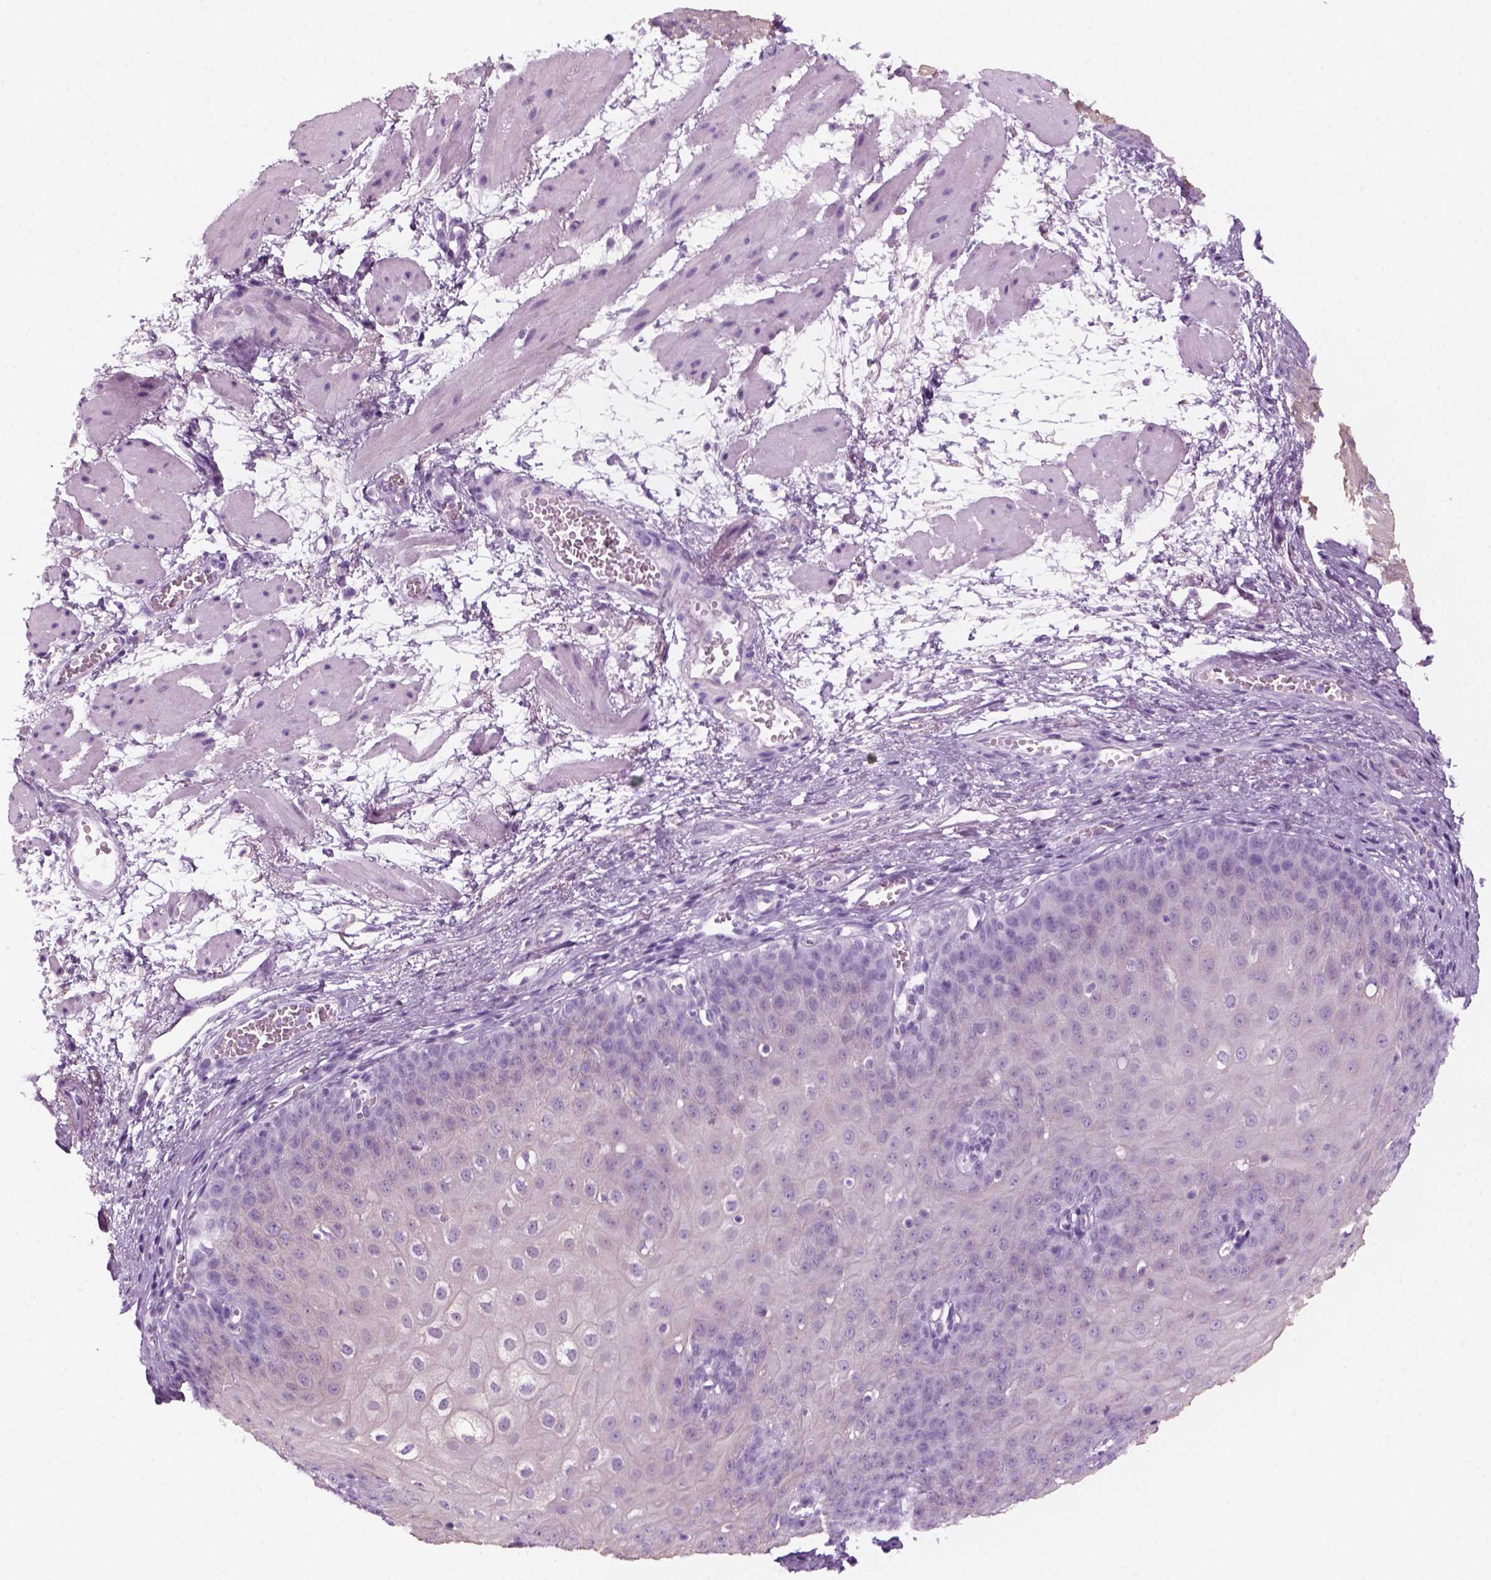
{"staining": {"intensity": "negative", "quantity": "none", "location": "none"}, "tissue": "esophagus", "cell_type": "Squamous epithelial cells", "image_type": "normal", "snomed": [{"axis": "morphology", "description": "Normal tissue, NOS"}, {"axis": "topography", "description": "Esophagus"}], "caption": "This is an immunohistochemistry micrograph of benign esophagus. There is no staining in squamous epithelial cells.", "gene": "KRTAP11", "patient": {"sex": "male", "age": 71}}